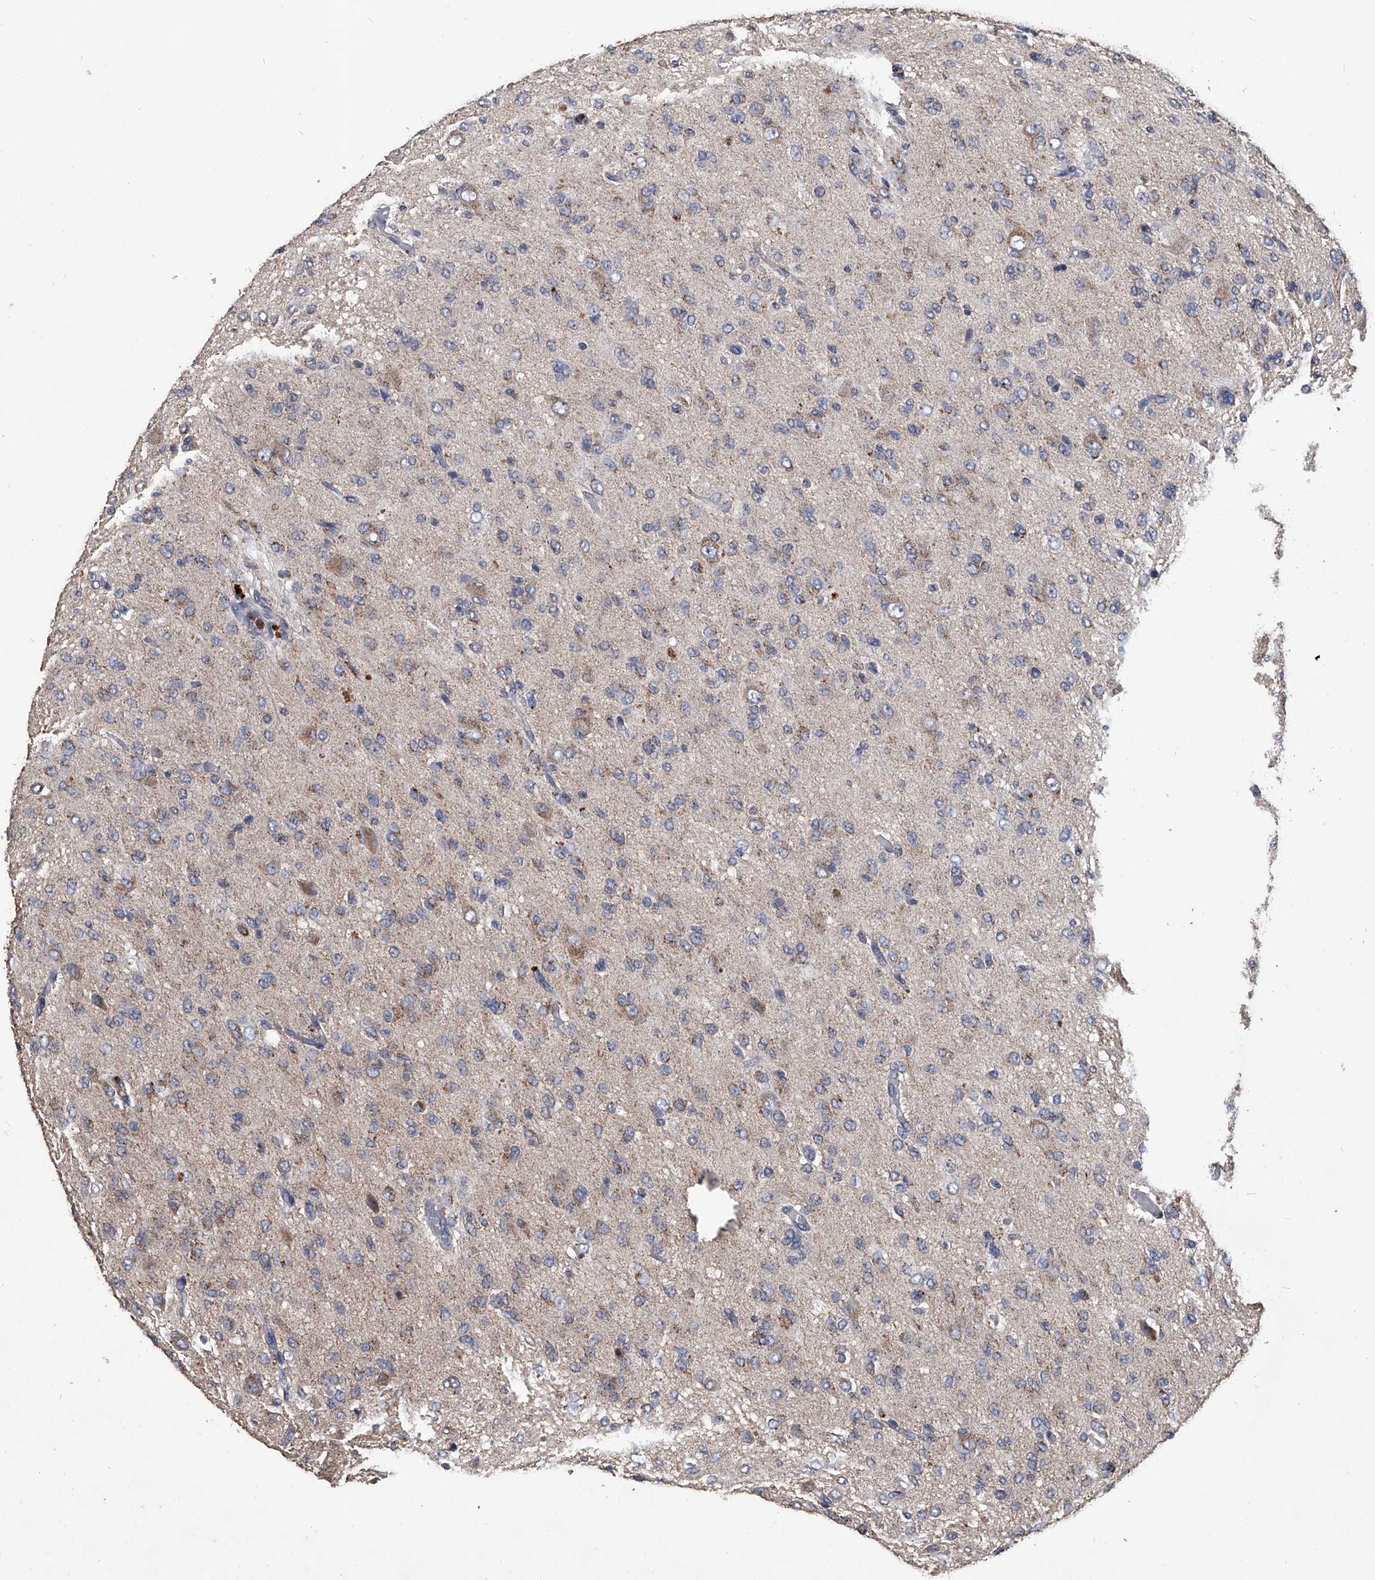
{"staining": {"intensity": "weak", "quantity": "25%-75%", "location": "cytoplasmic/membranous"}, "tissue": "glioma", "cell_type": "Tumor cells", "image_type": "cancer", "snomed": [{"axis": "morphology", "description": "Glioma, malignant, High grade"}, {"axis": "topography", "description": "Brain"}], "caption": "Immunohistochemical staining of human malignant glioma (high-grade) exhibits weak cytoplasmic/membranous protein expression in approximately 25%-75% of tumor cells.", "gene": "NRP1", "patient": {"sex": "female", "age": 59}}